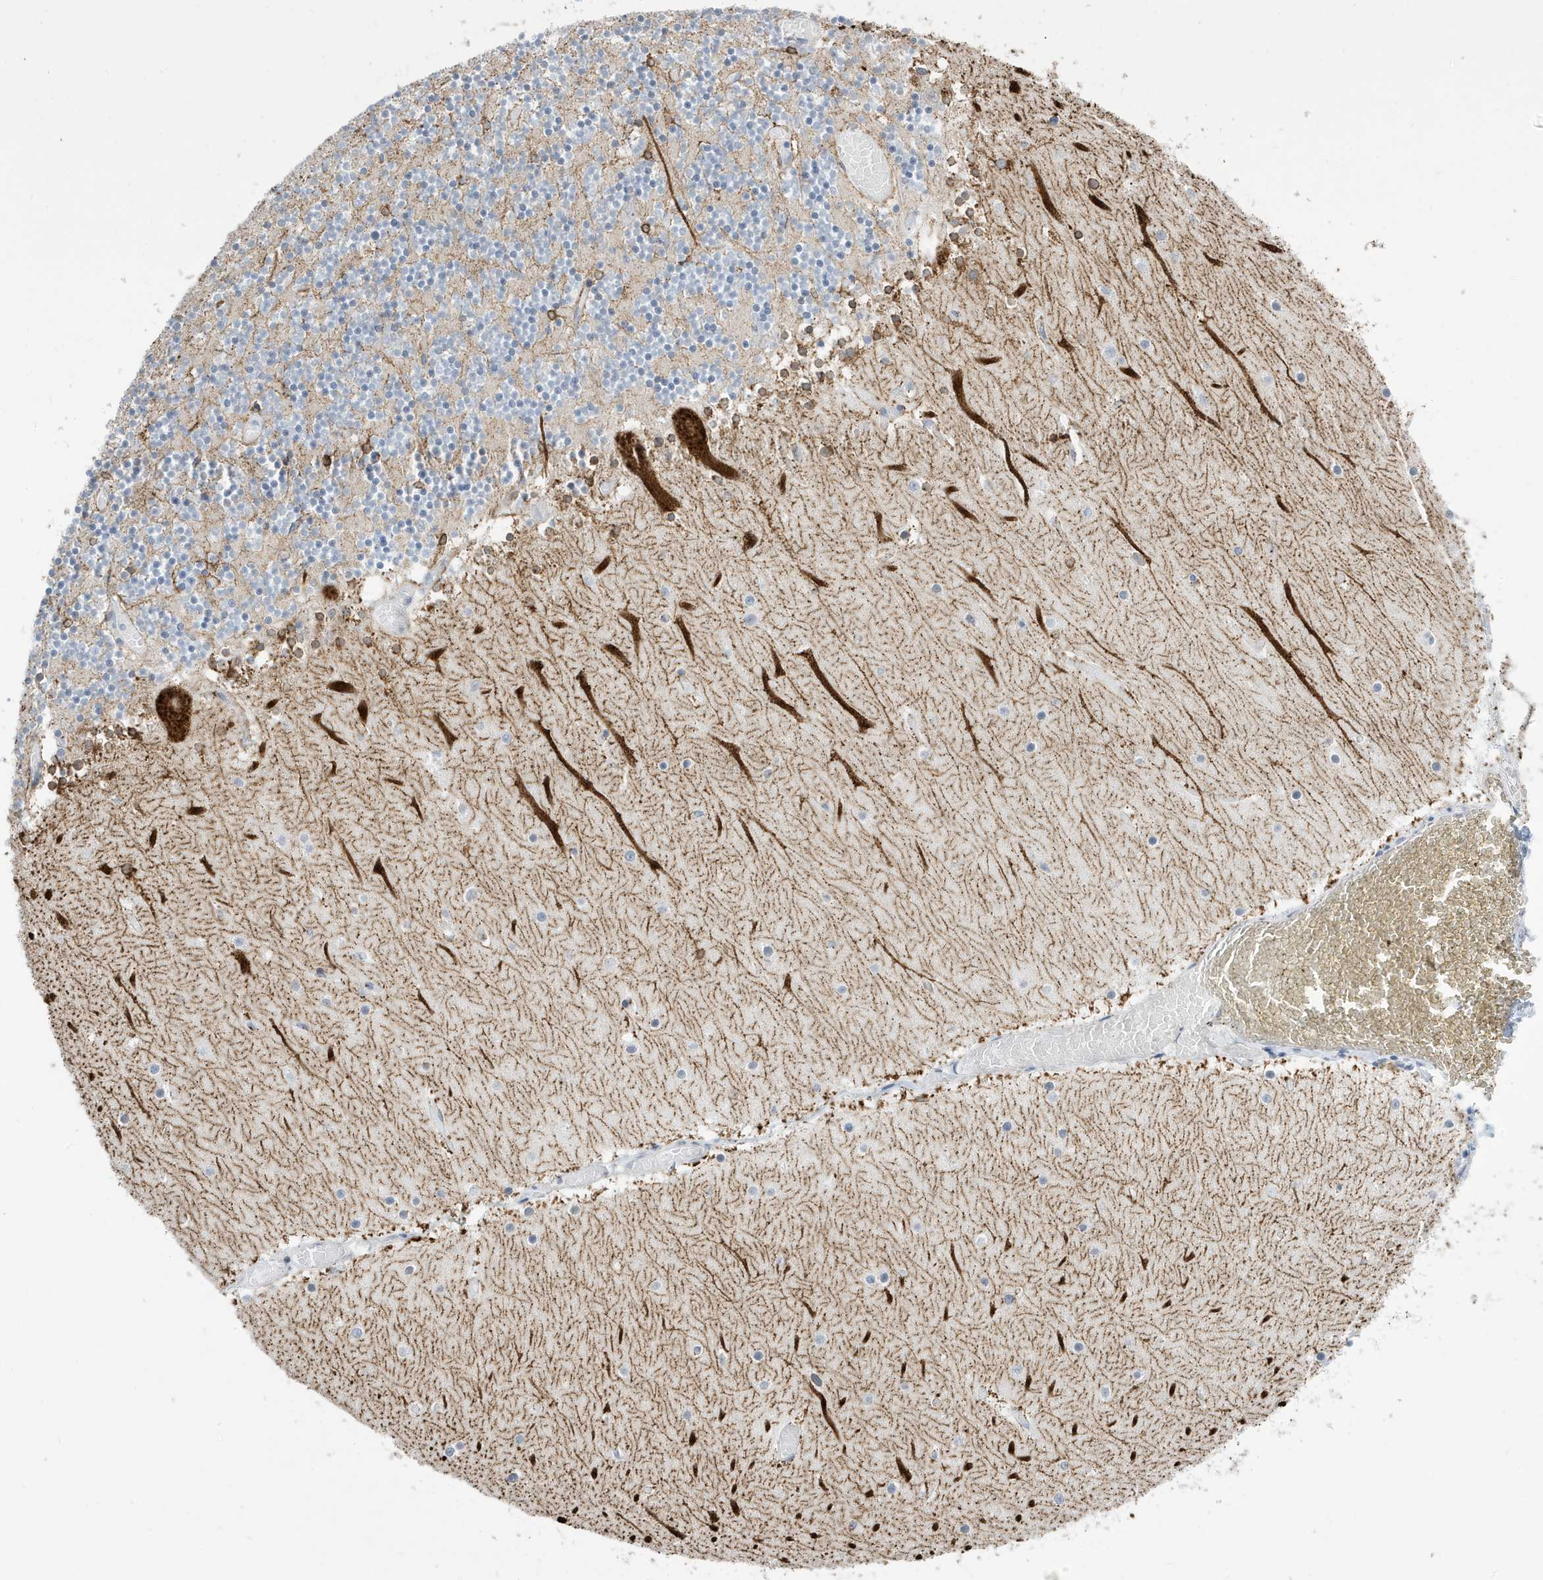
{"staining": {"intensity": "negative", "quantity": "none", "location": "none"}, "tissue": "cerebellum", "cell_type": "Cells in granular layer", "image_type": "normal", "snomed": [{"axis": "morphology", "description": "Normal tissue, NOS"}, {"axis": "topography", "description": "Cerebellum"}], "caption": "The image shows no staining of cells in granular layer in normal cerebellum.", "gene": "SEMA3F", "patient": {"sex": "female", "age": 28}}